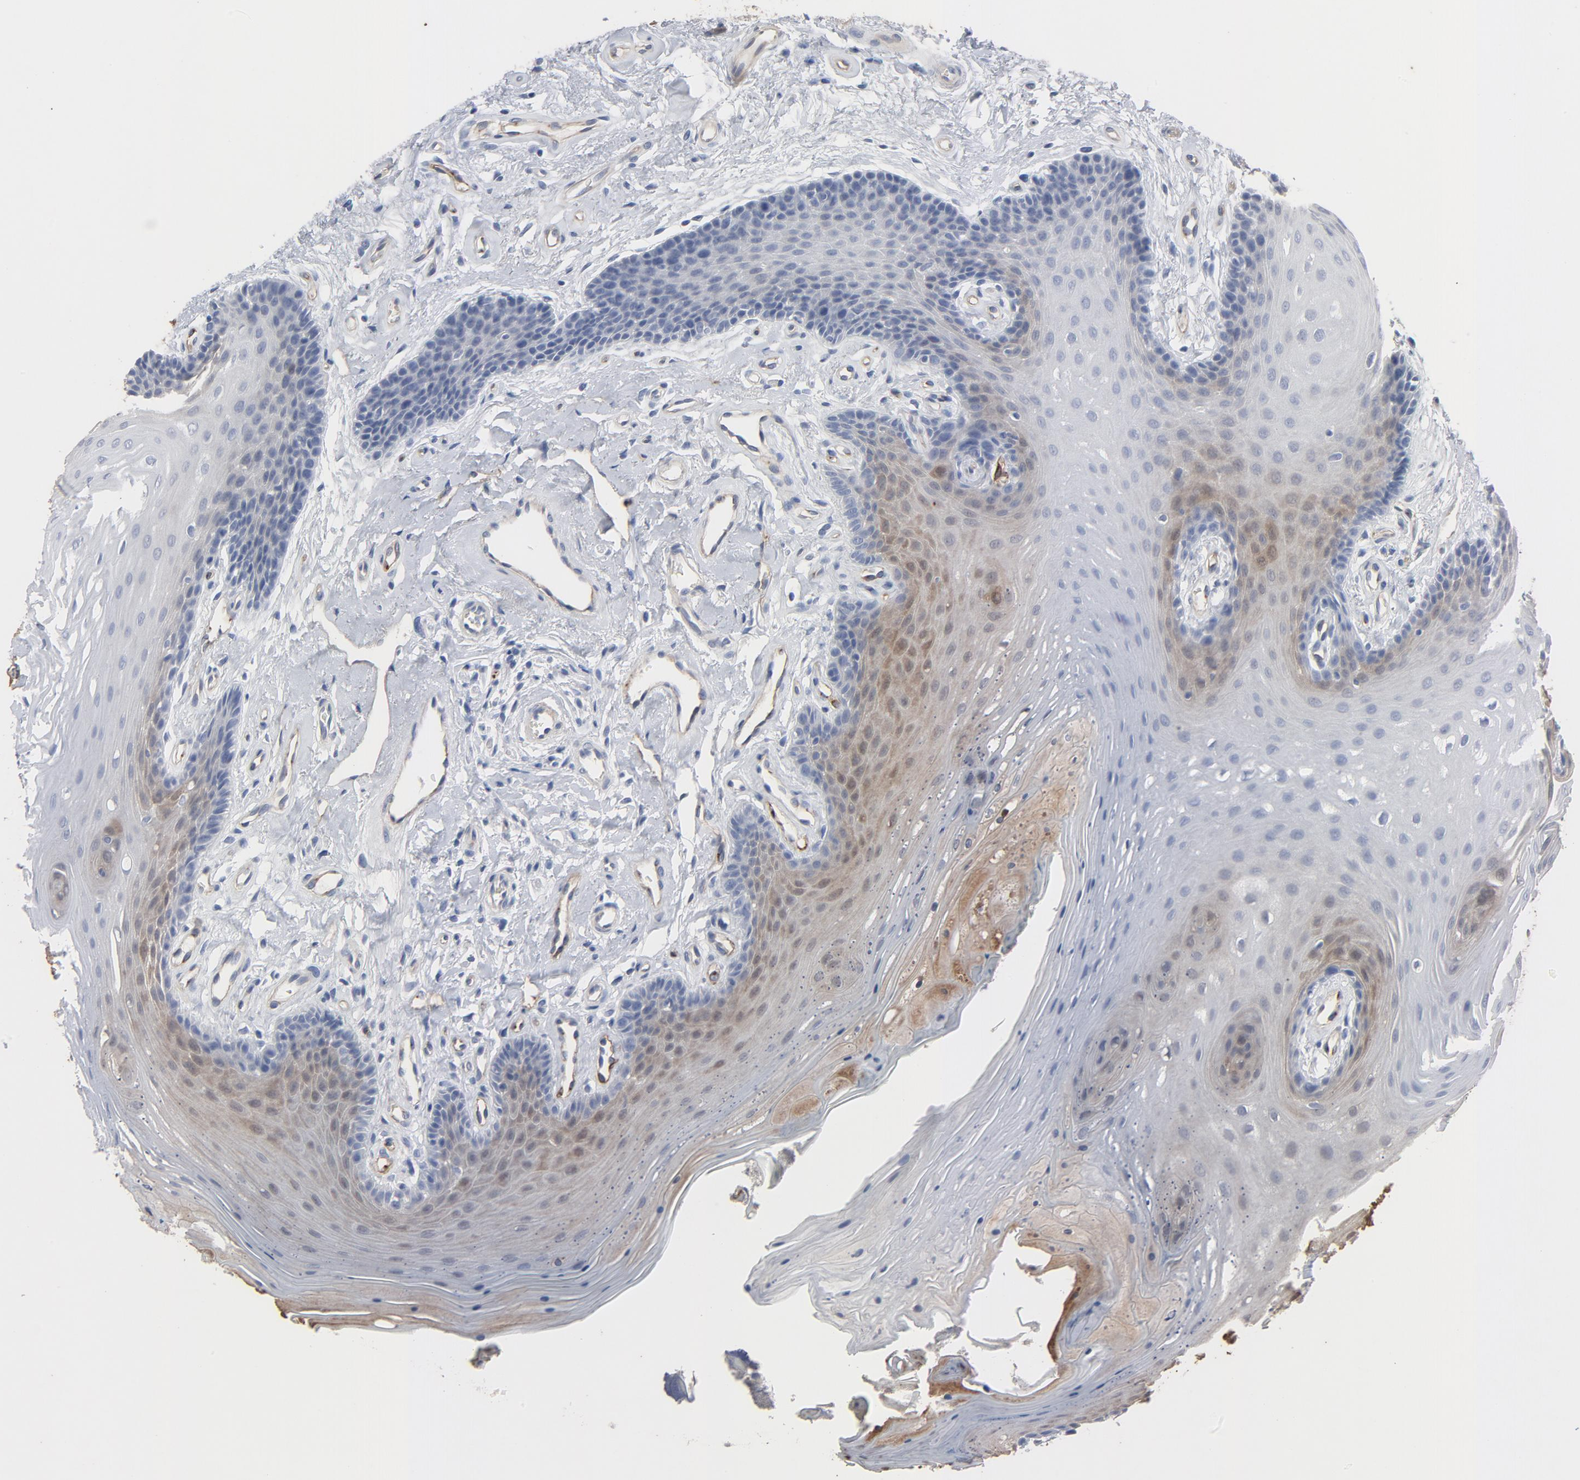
{"staining": {"intensity": "weak", "quantity": "<25%", "location": "cytoplasmic/membranous,nuclear"}, "tissue": "oral mucosa", "cell_type": "Squamous epithelial cells", "image_type": "normal", "snomed": [{"axis": "morphology", "description": "Normal tissue, NOS"}, {"axis": "topography", "description": "Oral tissue"}], "caption": "The micrograph exhibits no staining of squamous epithelial cells in normal oral mucosa. (Brightfield microscopy of DAB (3,3'-diaminobenzidine) IHC at high magnification).", "gene": "KDR", "patient": {"sex": "male", "age": 62}}